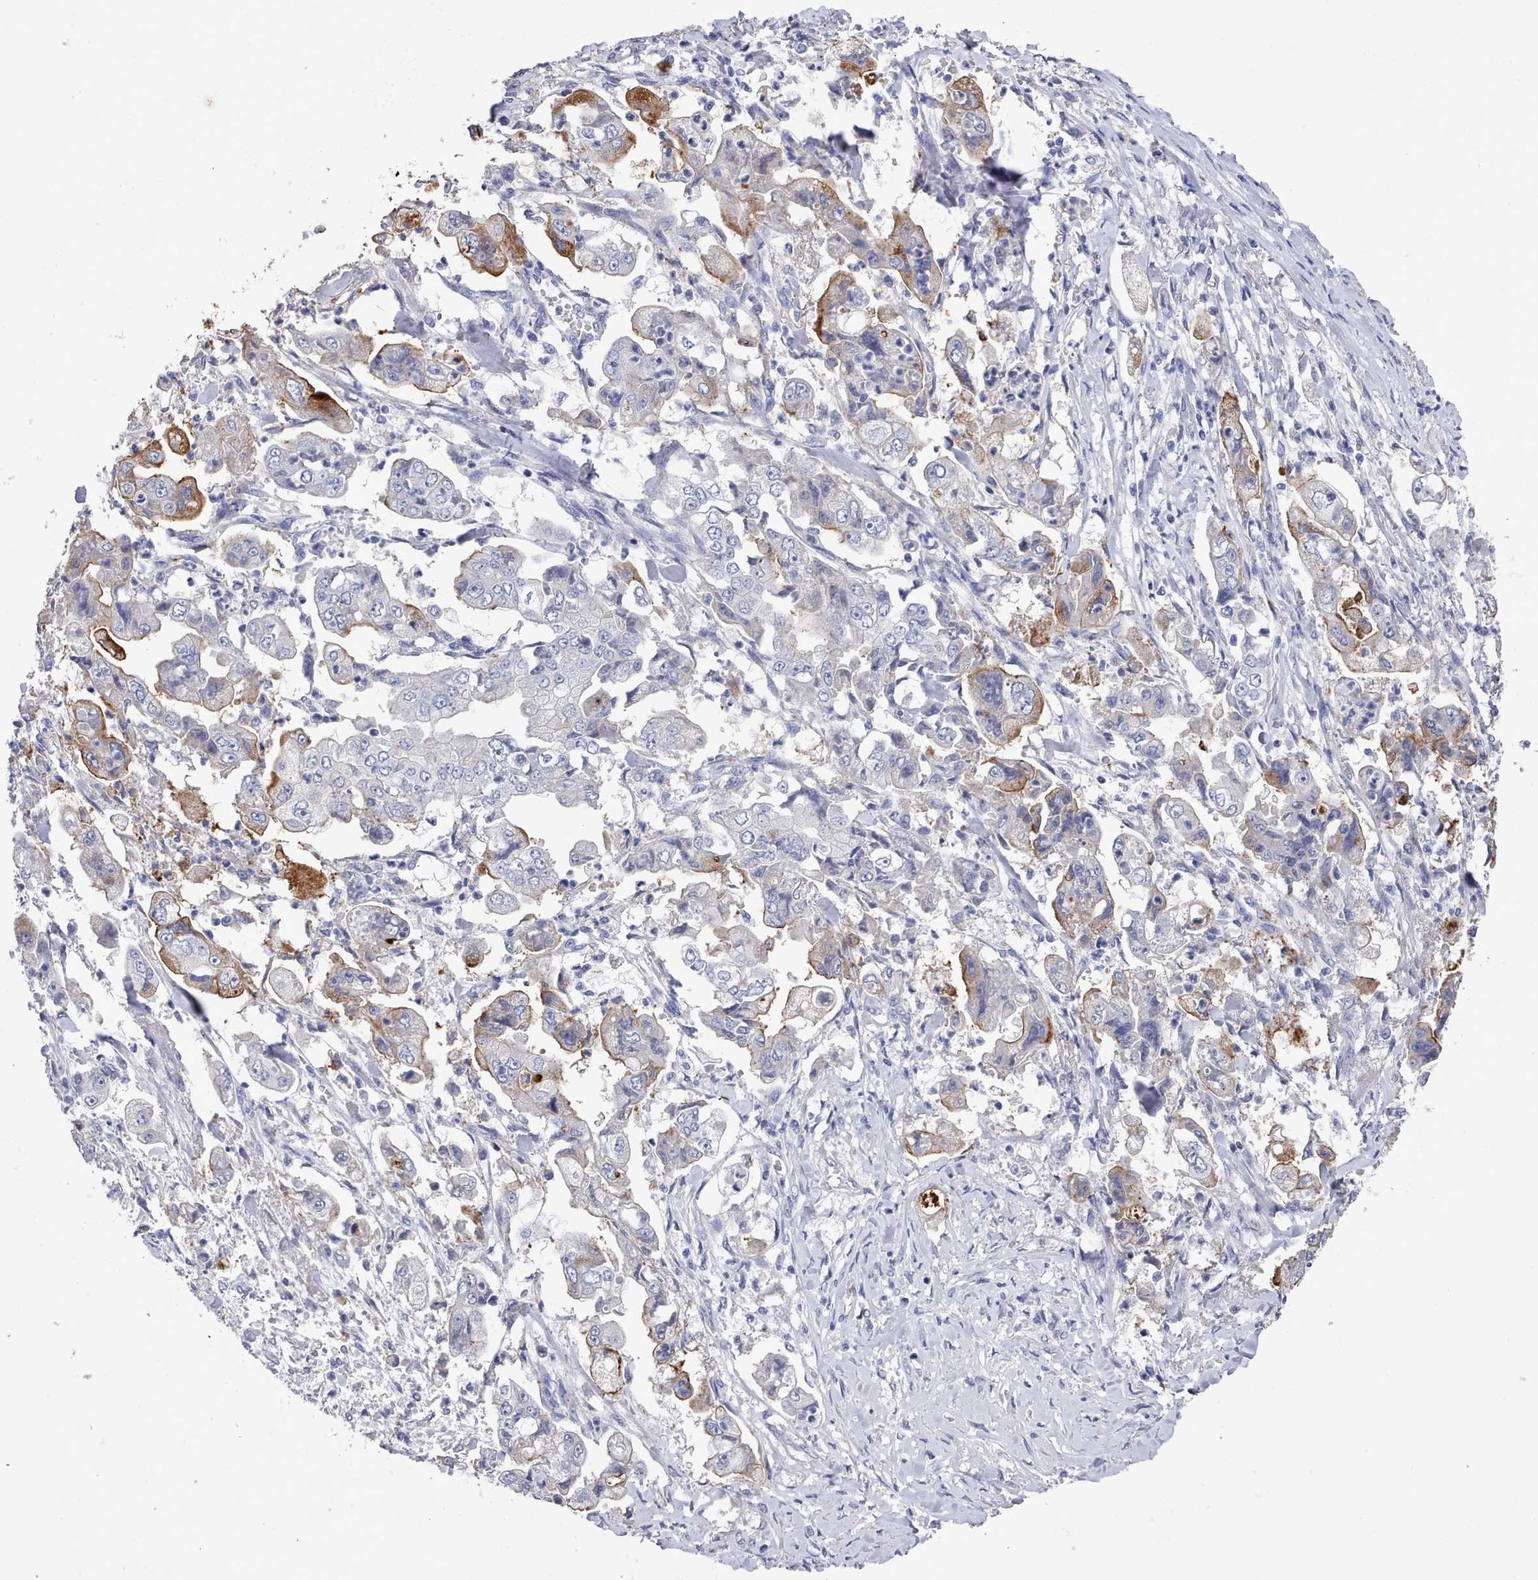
{"staining": {"intensity": "moderate", "quantity": "25%-75%", "location": "cytoplasmic/membranous"}, "tissue": "stomach cancer", "cell_type": "Tumor cells", "image_type": "cancer", "snomed": [{"axis": "morphology", "description": "Adenocarcinoma, NOS"}, {"axis": "topography", "description": "Stomach"}], "caption": "Immunohistochemistry (IHC) image of stomach adenocarcinoma stained for a protein (brown), which reveals medium levels of moderate cytoplasmic/membranous expression in about 25%-75% of tumor cells.", "gene": "ACAD11", "patient": {"sex": "male", "age": 62}}